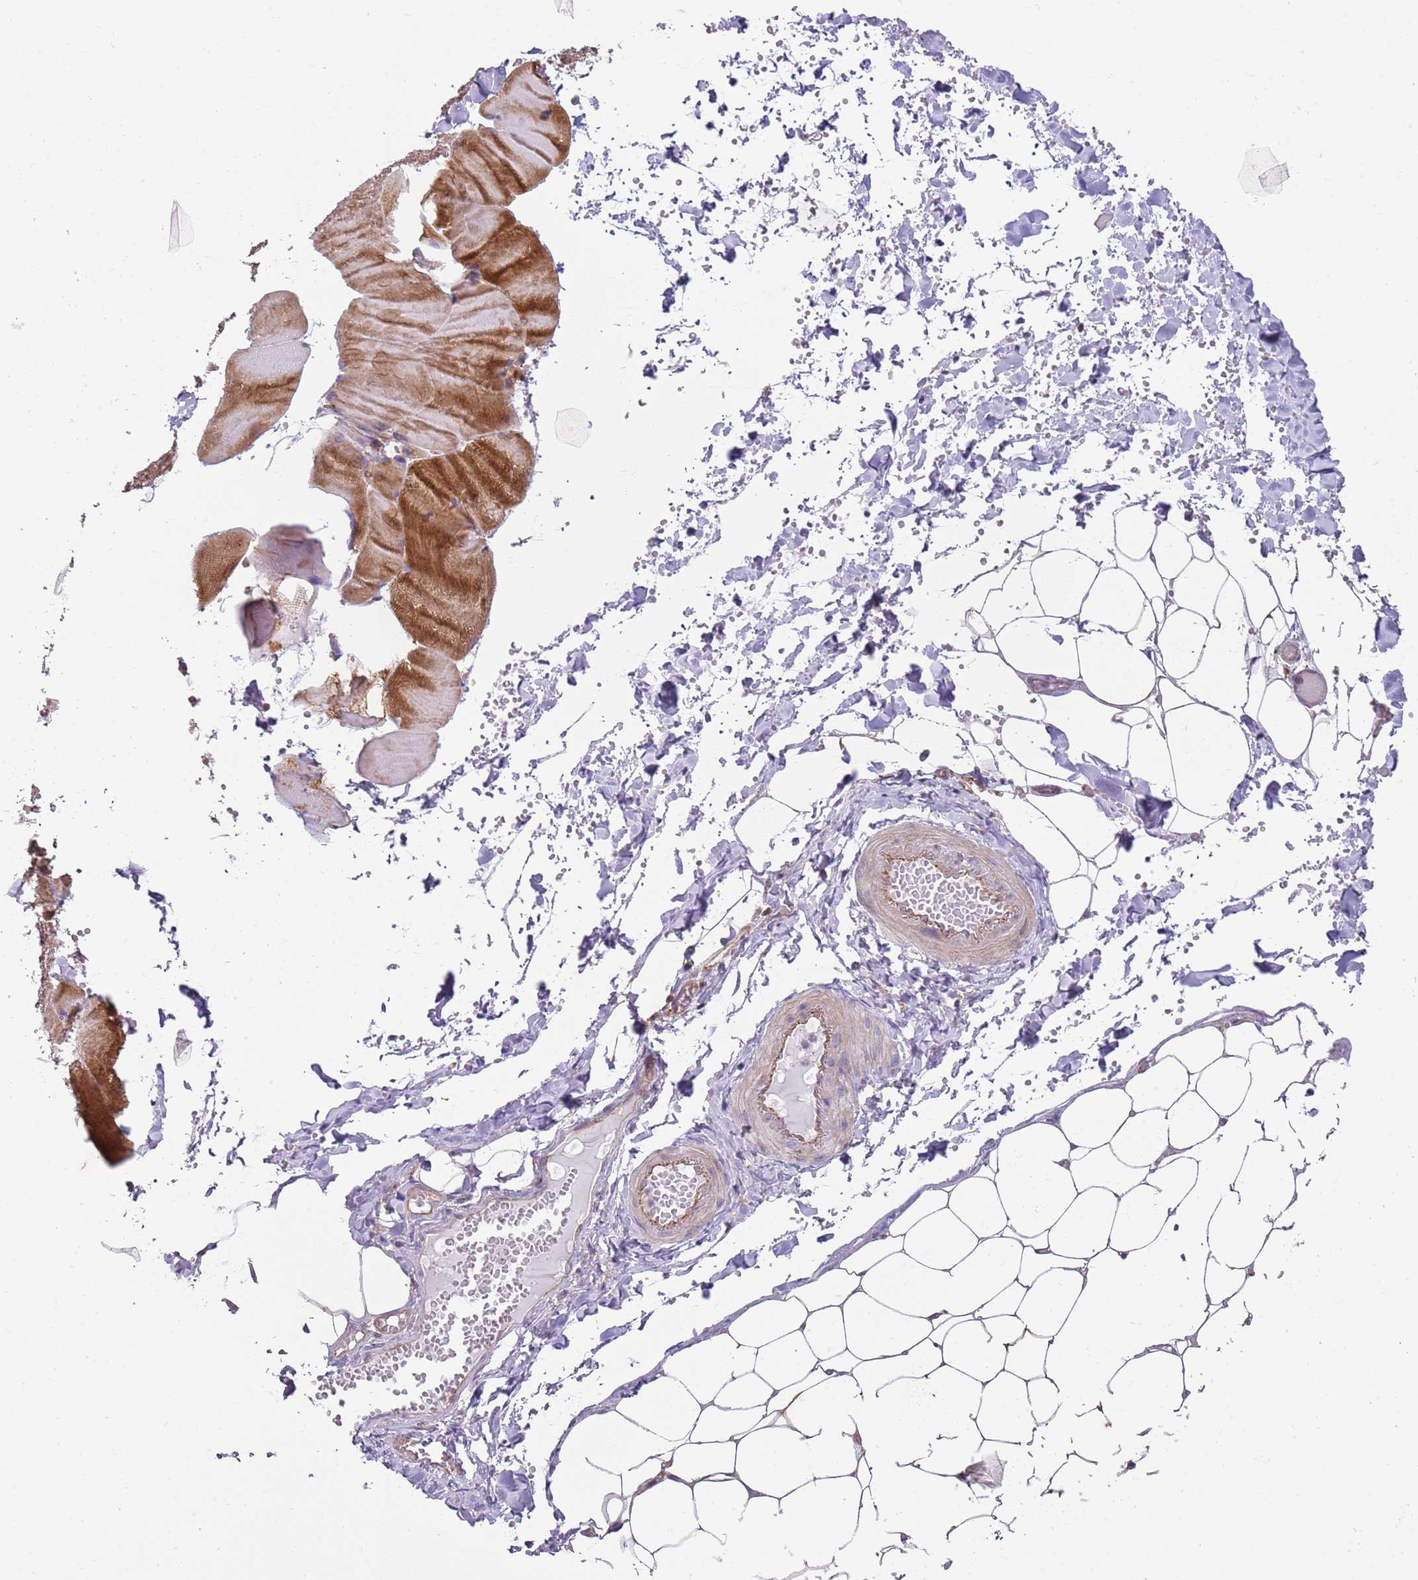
{"staining": {"intensity": "negative", "quantity": "none", "location": "none"}, "tissue": "adipose tissue", "cell_type": "Adipocytes", "image_type": "normal", "snomed": [{"axis": "morphology", "description": "Normal tissue, NOS"}, {"axis": "topography", "description": "Skeletal muscle"}, {"axis": "topography", "description": "Peripheral nerve tissue"}], "caption": "An immunohistochemistry (IHC) histopathology image of unremarkable adipose tissue is shown. There is no staining in adipocytes of adipose tissue. (IHC, brightfield microscopy, high magnification).", "gene": "GNAI1", "patient": {"sex": "female", "age": 55}}